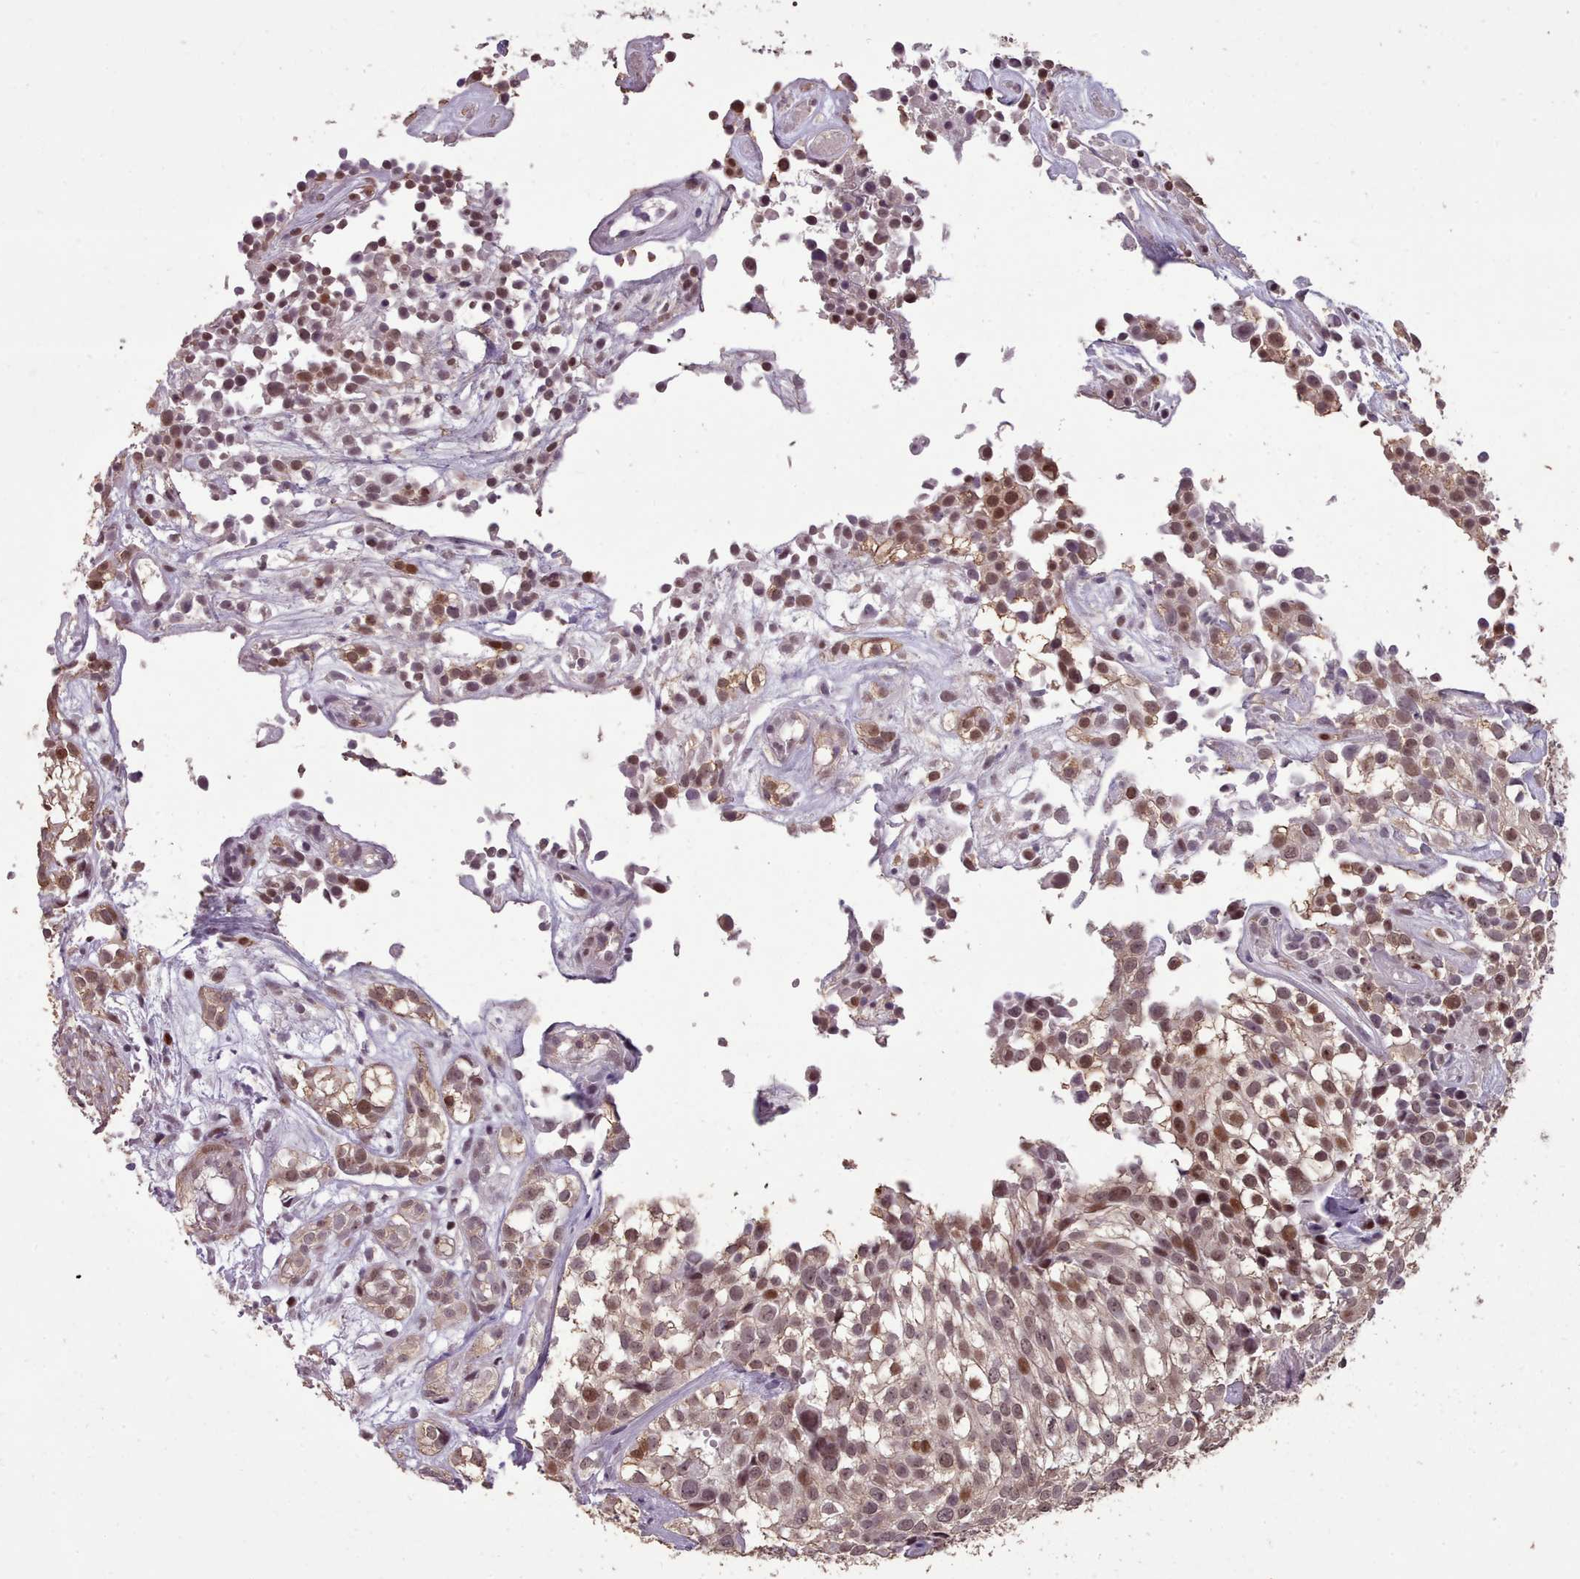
{"staining": {"intensity": "moderate", "quantity": ">75%", "location": "nuclear"}, "tissue": "urothelial cancer", "cell_type": "Tumor cells", "image_type": "cancer", "snomed": [{"axis": "morphology", "description": "Urothelial carcinoma, High grade"}, {"axis": "topography", "description": "Urinary bladder"}], "caption": "Immunohistochemical staining of urothelial cancer shows moderate nuclear protein positivity in approximately >75% of tumor cells.", "gene": "ENSA", "patient": {"sex": "male", "age": 56}}